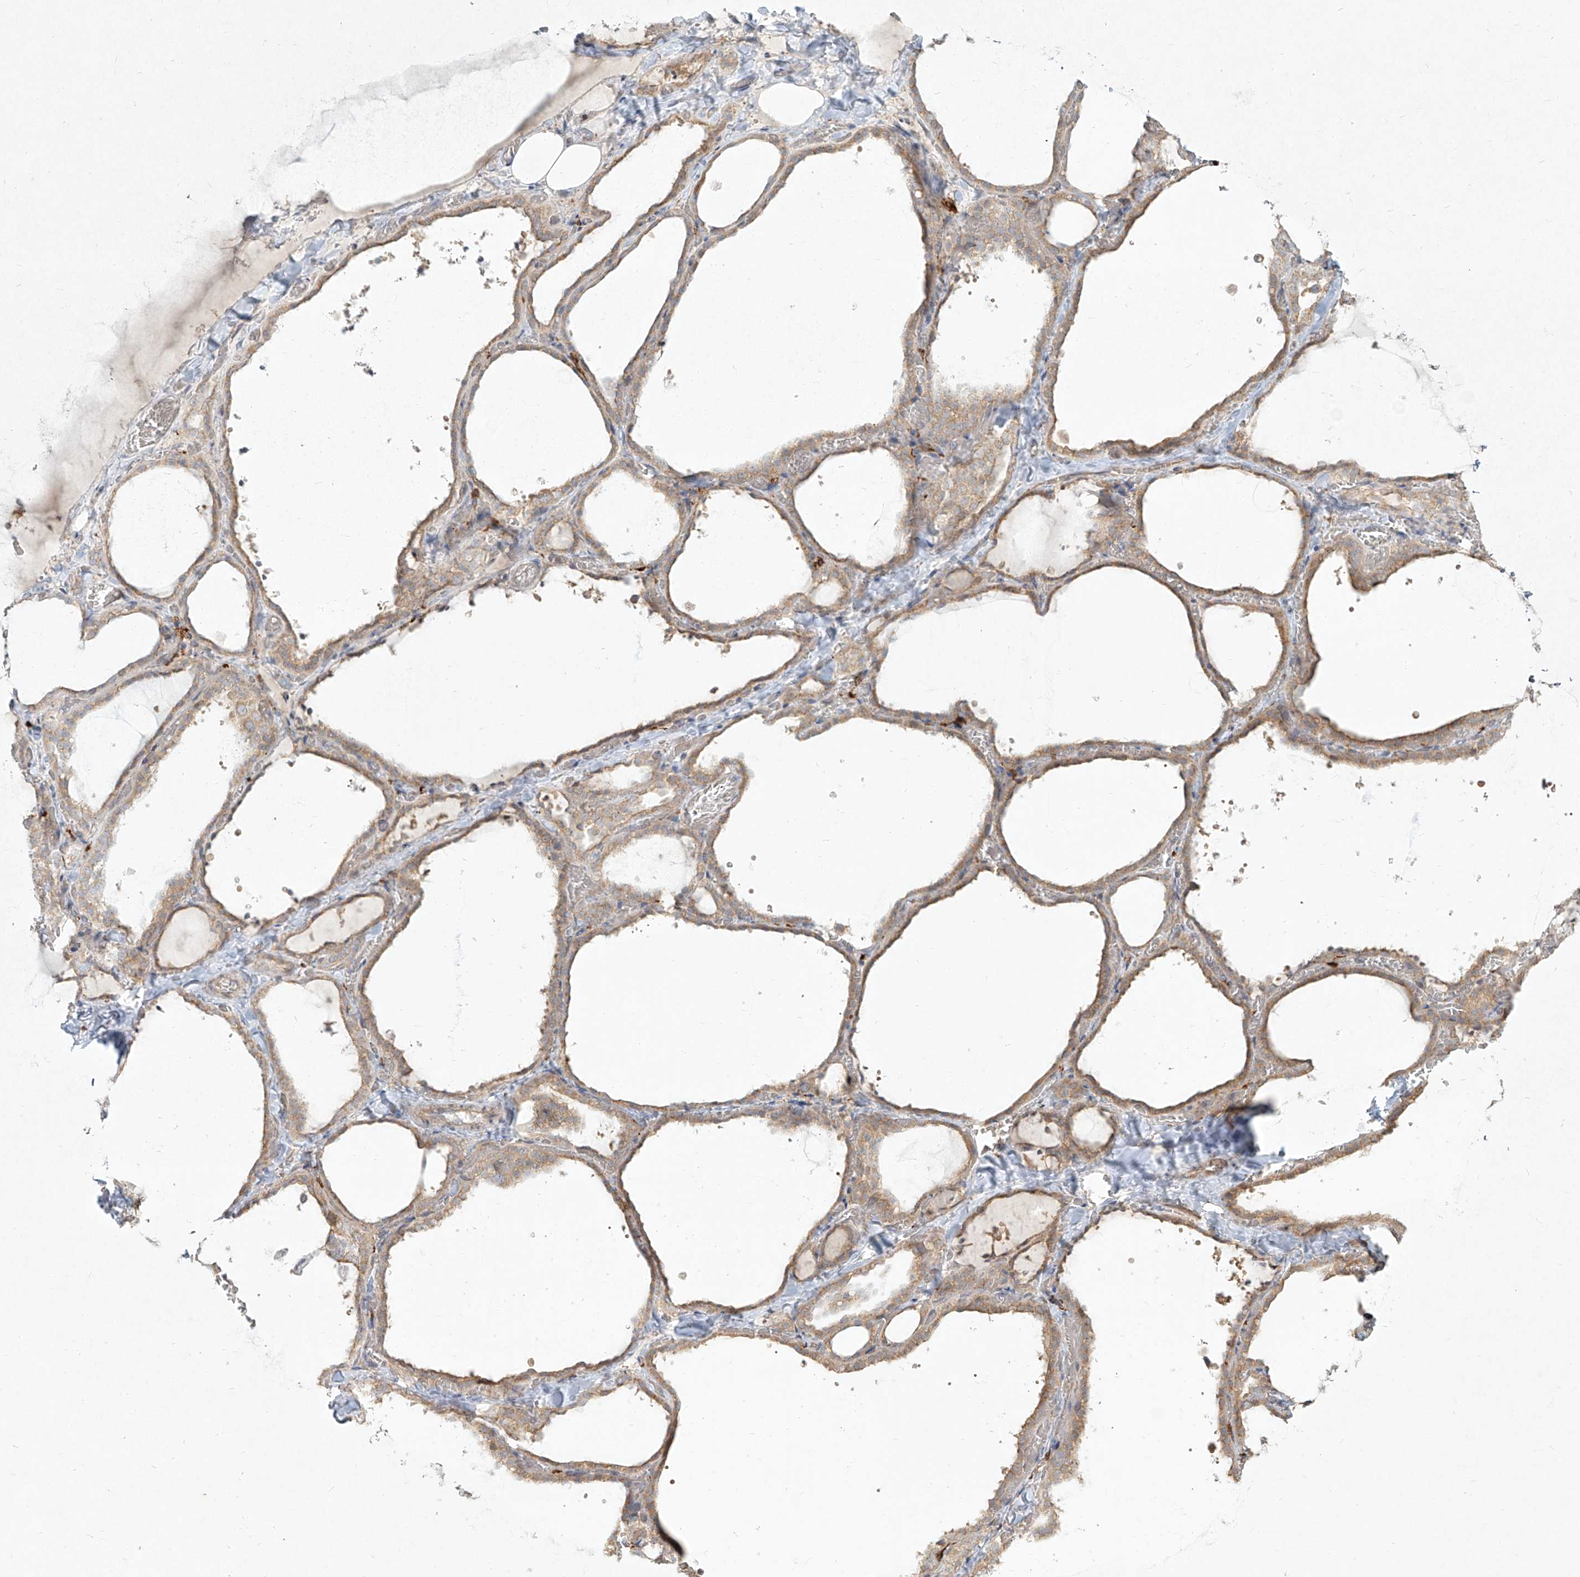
{"staining": {"intensity": "moderate", "quantity": ">75%", "location": "cytoplasmic/membranous"}, "tissue": "thyroid gland", "cell_type": "Glandular cells", "image_type": "normal", "snomed": [{"axis": "morphology", "description": "Normal tissue, NOS"}, {"axis": "topography", "description": "Thyroid gland"}], "caption": "IHC (DAB (3,3'-diaminobenzidine)) staining of normal human thyroid gland shows moderate cytoplasmic/membranous protein positivity in approximately >75% of glandular cells.", "gene": "CD209", "patient": {"sex": "female", "age": 22}}